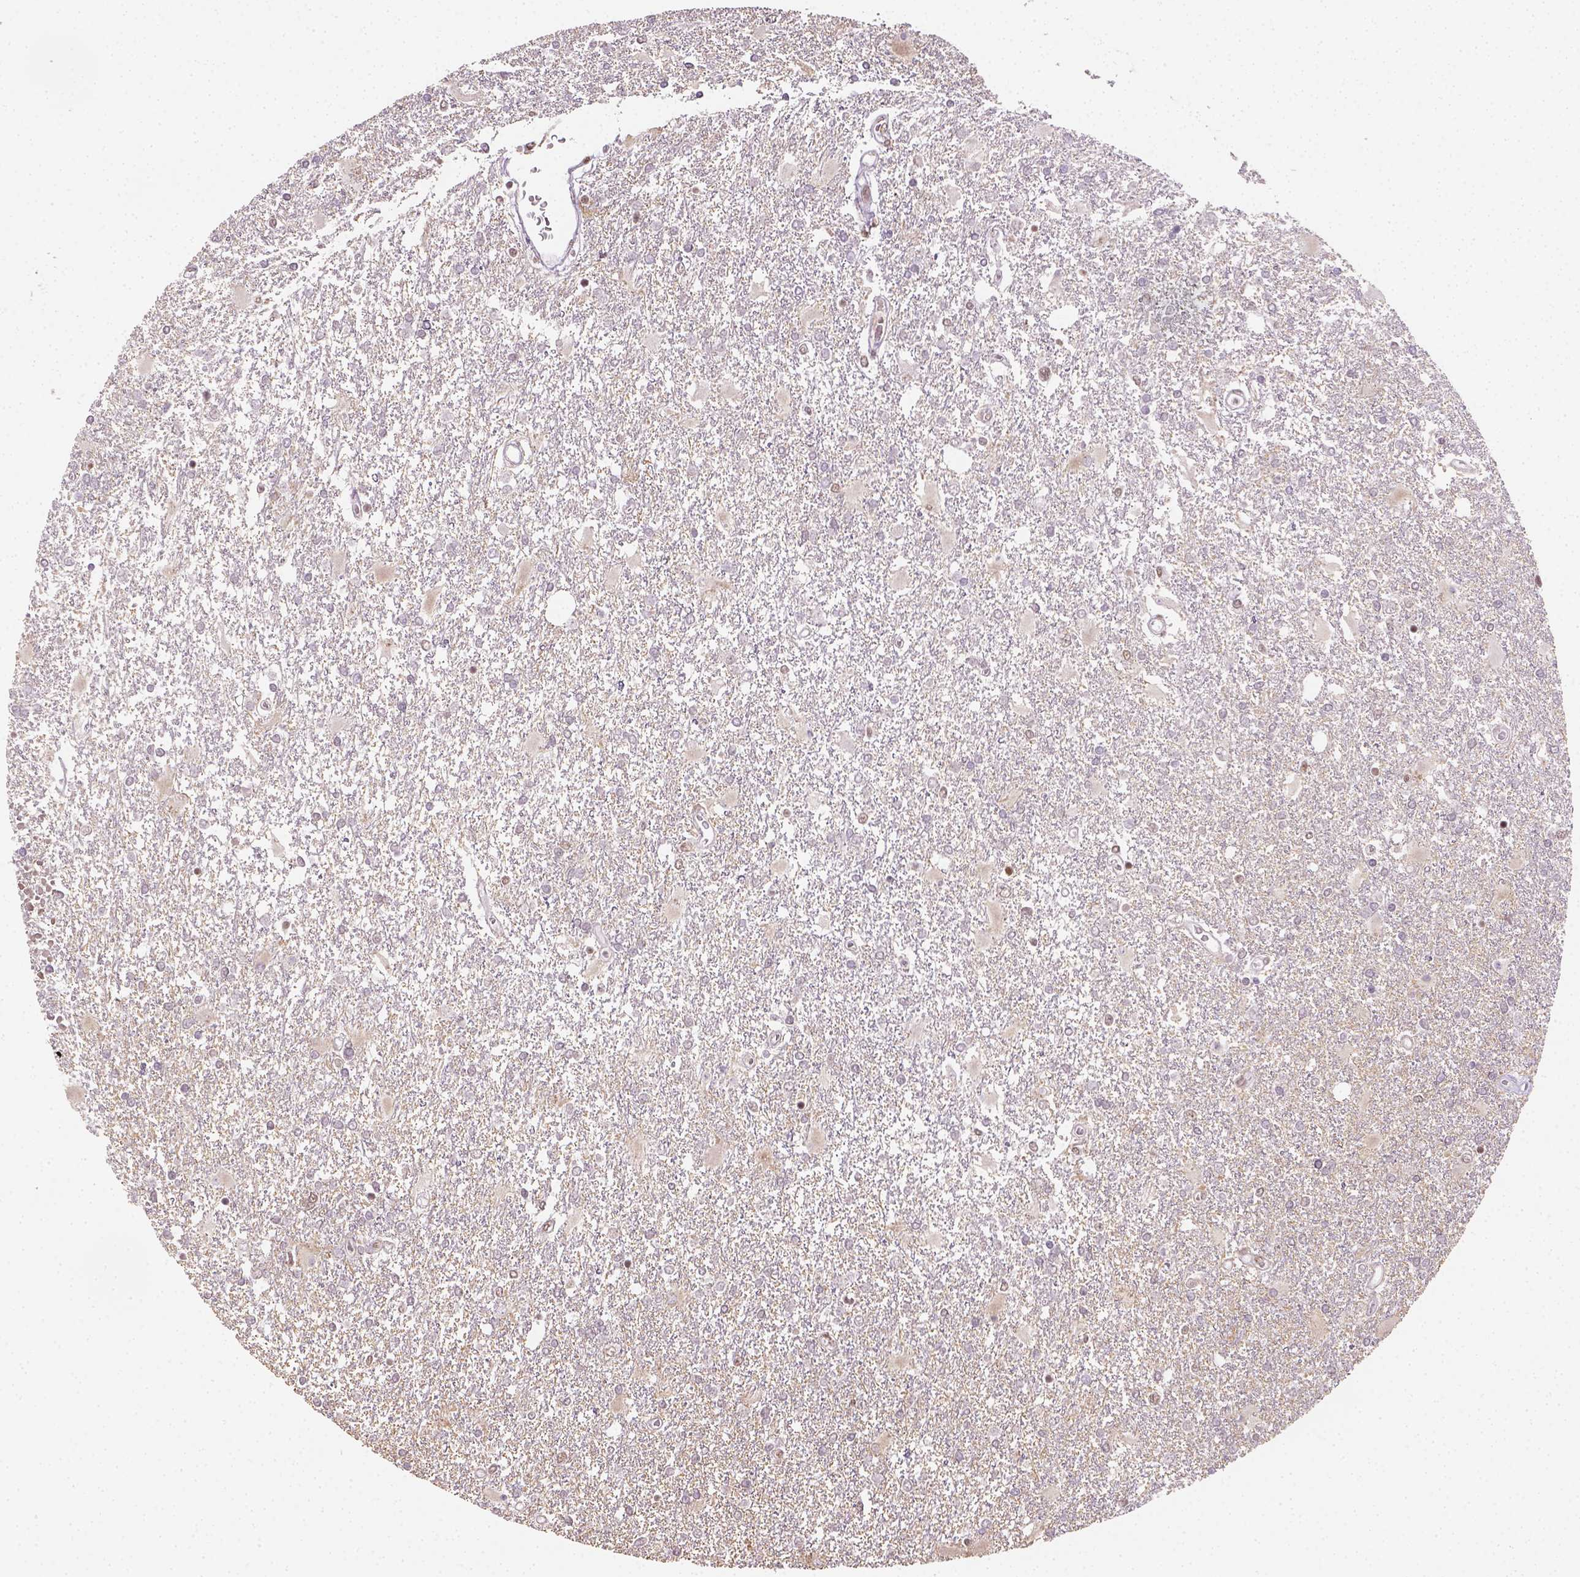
{"staining": {"intensity": "negative", "quantity": "none", "location": "none"}, "tissue": "glioma", "cell_type": "Tumor cells", "image_type": "cancer", "snomed": [{"axis": "morphology", "description": "Glioma, malignant, High grade"}, {"axis": "topography", "description": "Cerebral cortex"}], "caption": "Tumor cells are negative for protein expression in human malignant high-grade glioma.", "gene": "FANCE", "patient": {"sex": "male", "age": 79}}